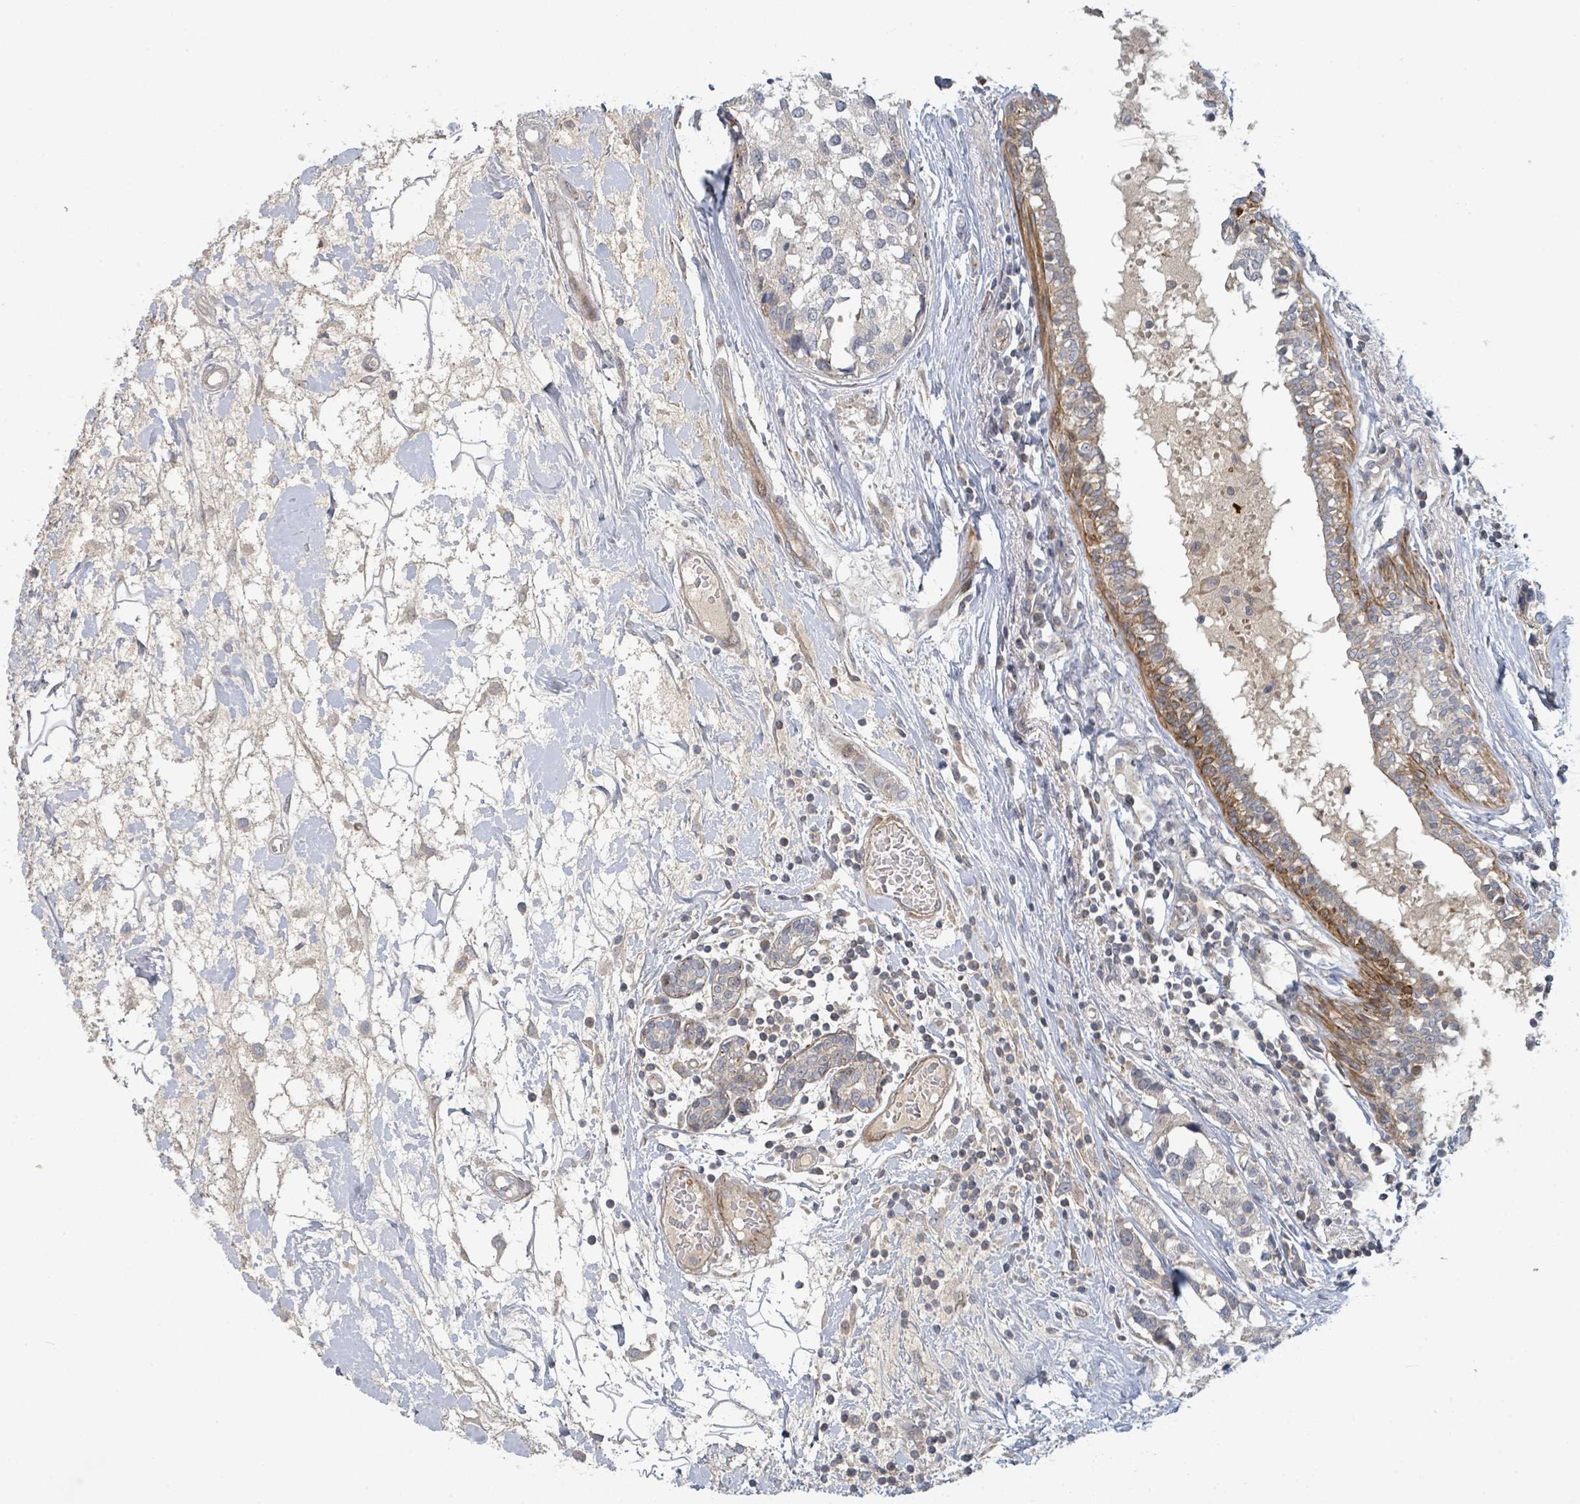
{"staining": {"intensity": "negative", "quantity": "none", "location": "none"}, "tissue": "breast cancer", "cell_type": "Tumor cells", "image_type": "cancer", "snomed": [{"axis": "morphology", "description": "Lobular carcinoma"}, {"axis": "topography", "description": "Breast"}], "caption": "This is a image of IHC staining of breast lobular carcinoma, which shows no expression in tumor cells.", "gene": "COL5A3", "patient": {"sex": "female", "age": 59}}